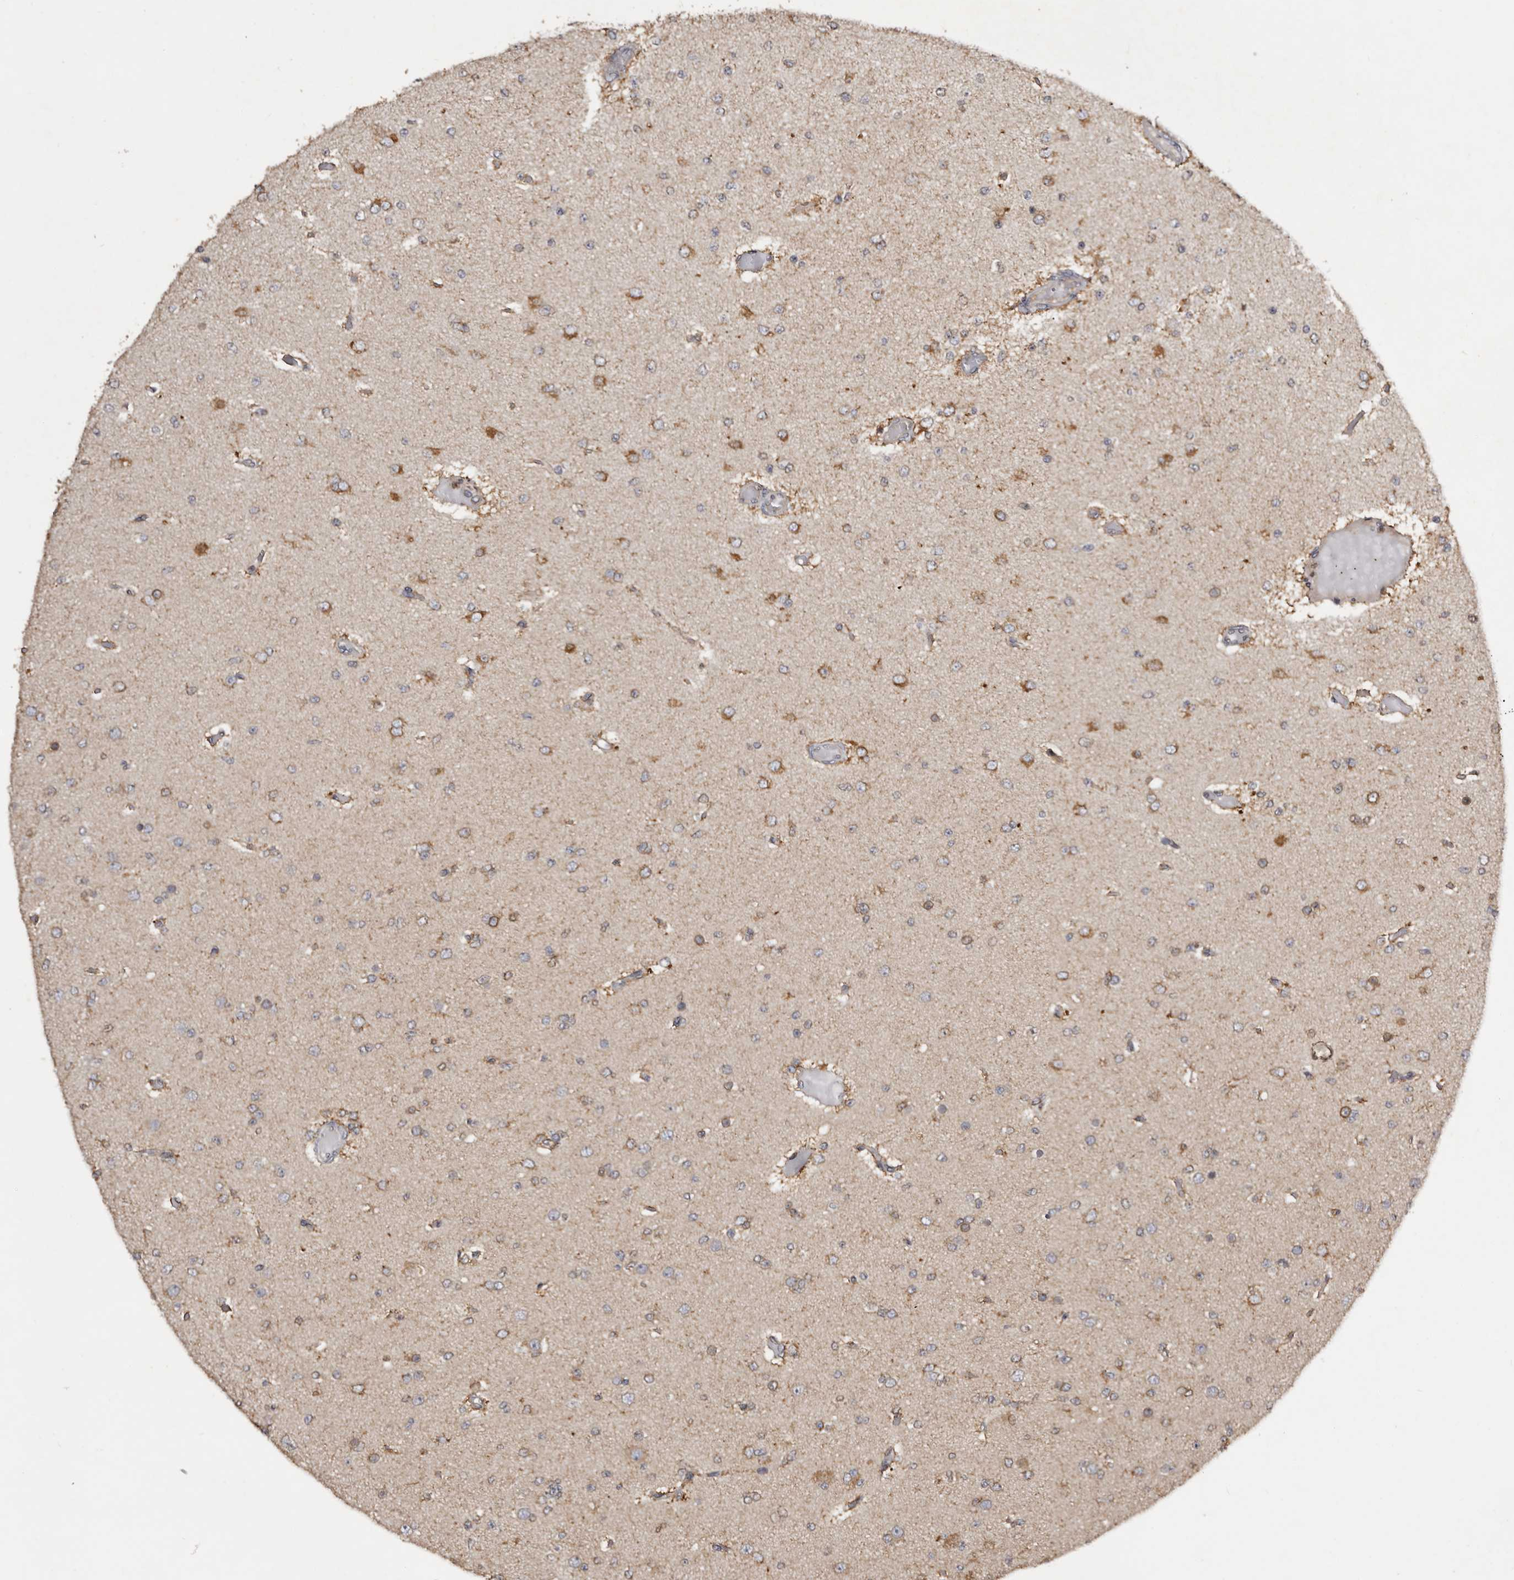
{"staining": {"intensity": "moderate", "quantity": "25%-75%", "location": "cytoplasmic/membranous"}, "tissue": "glioma", "cell_type": "Tumor cells", "image_type": "cancer", "snomed": [{"axis": "morphology", "description": "Glioma, malignant, Low grade"}, {"axis": "topography", "description": "Brain"}], "caption": "DAB immunohistochemical staining of human malignant glioma (low-grade) demonstrates moderate cytoplasmic/membranous protein staining in approximately 25%-75% of tumor cells. (DAB (3,3'-diaminobenzidine) = brown stain, brightfield microscopy at high magnification).", "gene": "INKA2", "patient": {"sex": "female", "age": 22}}